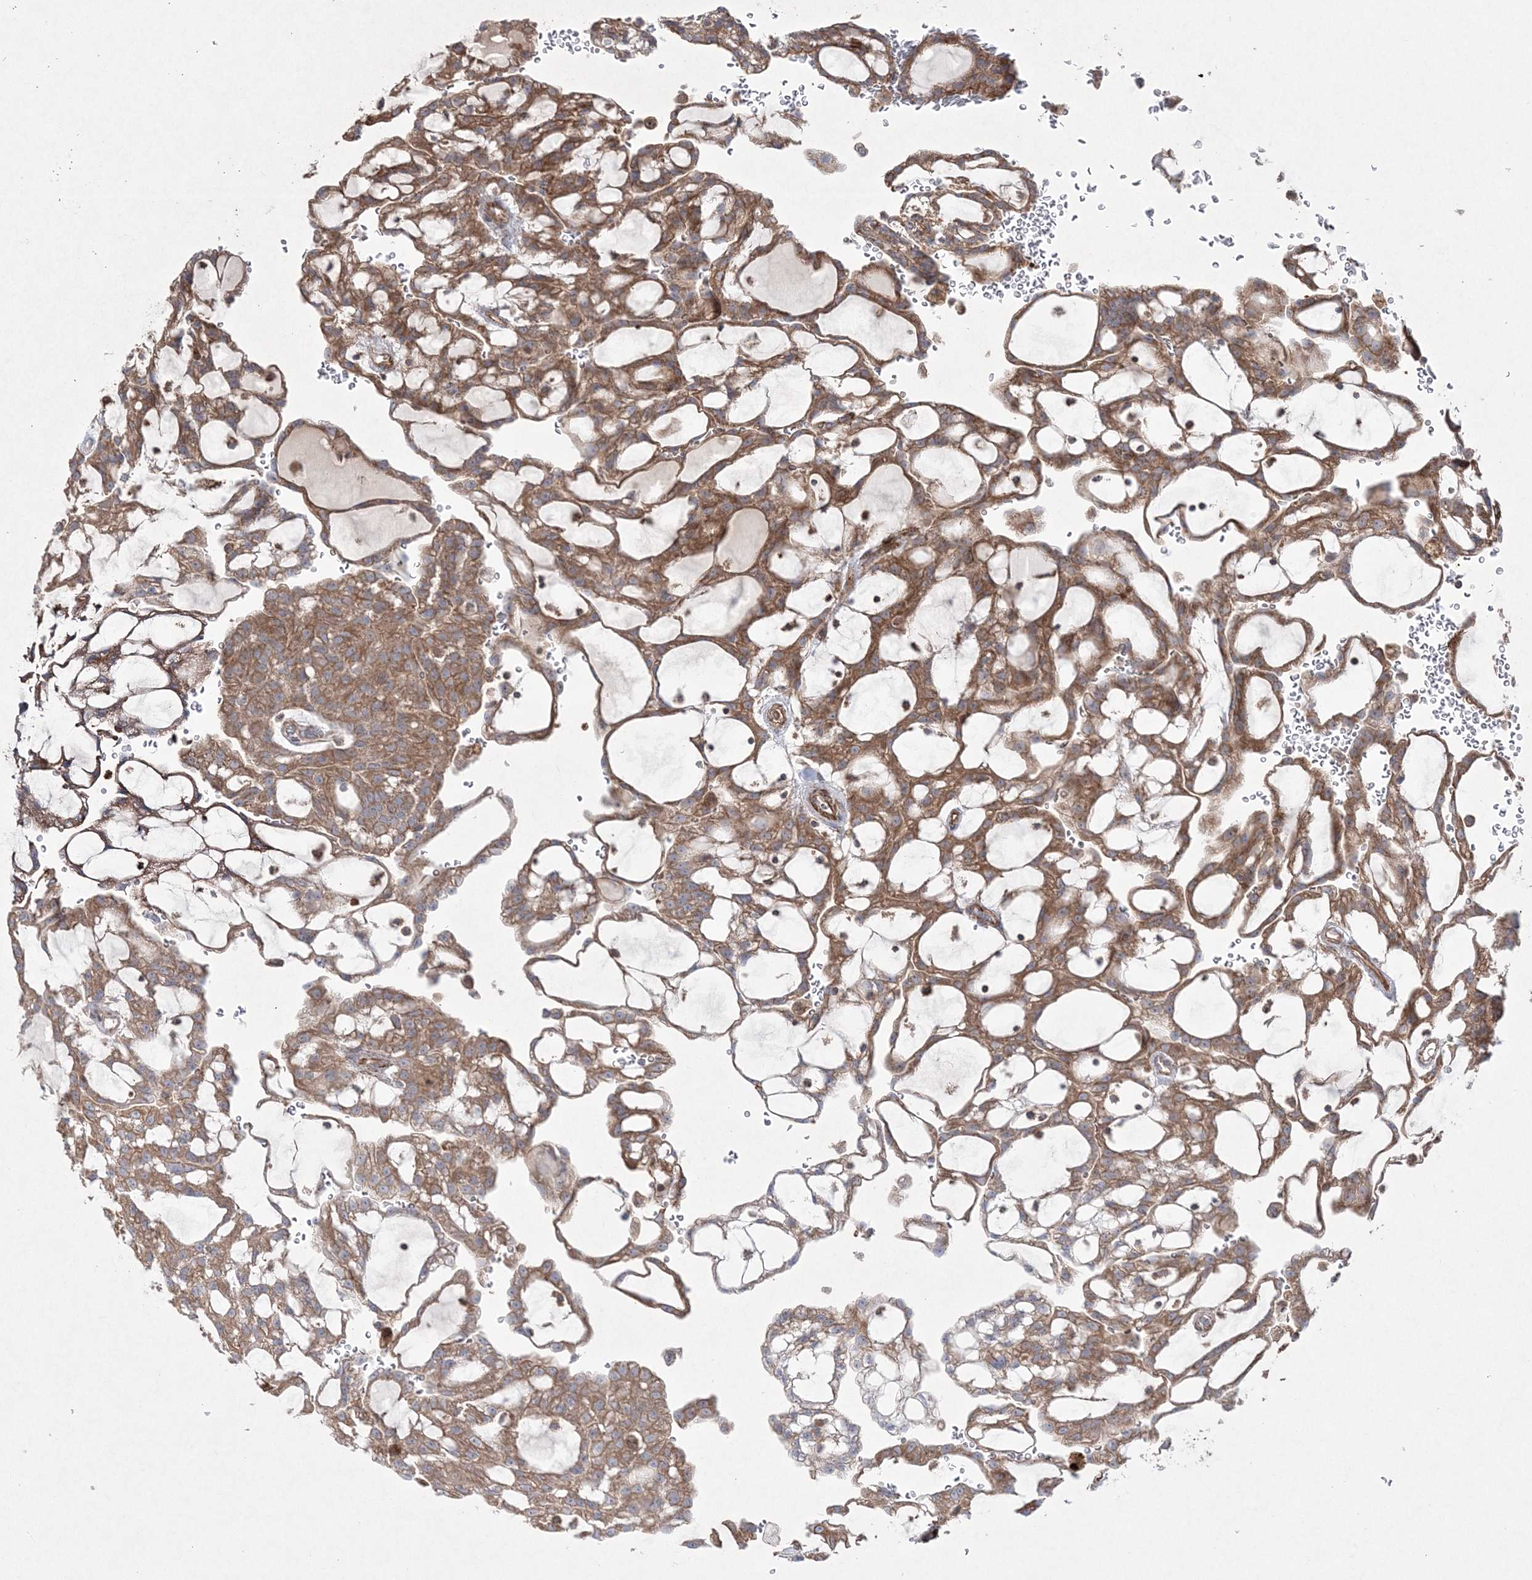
{"staining": {"intensity": "moderate", "quantity": ">75%", "location": "cytoplasmic/membranous"}, "tissue": "renal cancer", "cell_type": "Tumor cells", "image_type": "cancer", "snomed": [{"axis": "morphology", "description": "Adenocarcinoma, NOS"}, {"axis": "topography", "description": "Kidney"}], "caption": "DAB (3,3'-diaminobenzidine) immunohistochemical staining of human renal adenocarcinoma shows moderate cytoplasmic/membranous protein positivity in approximately >75% of tumor cells.", "gene": "RICTOR", "patient": {"sex": "male", "age": 63}}